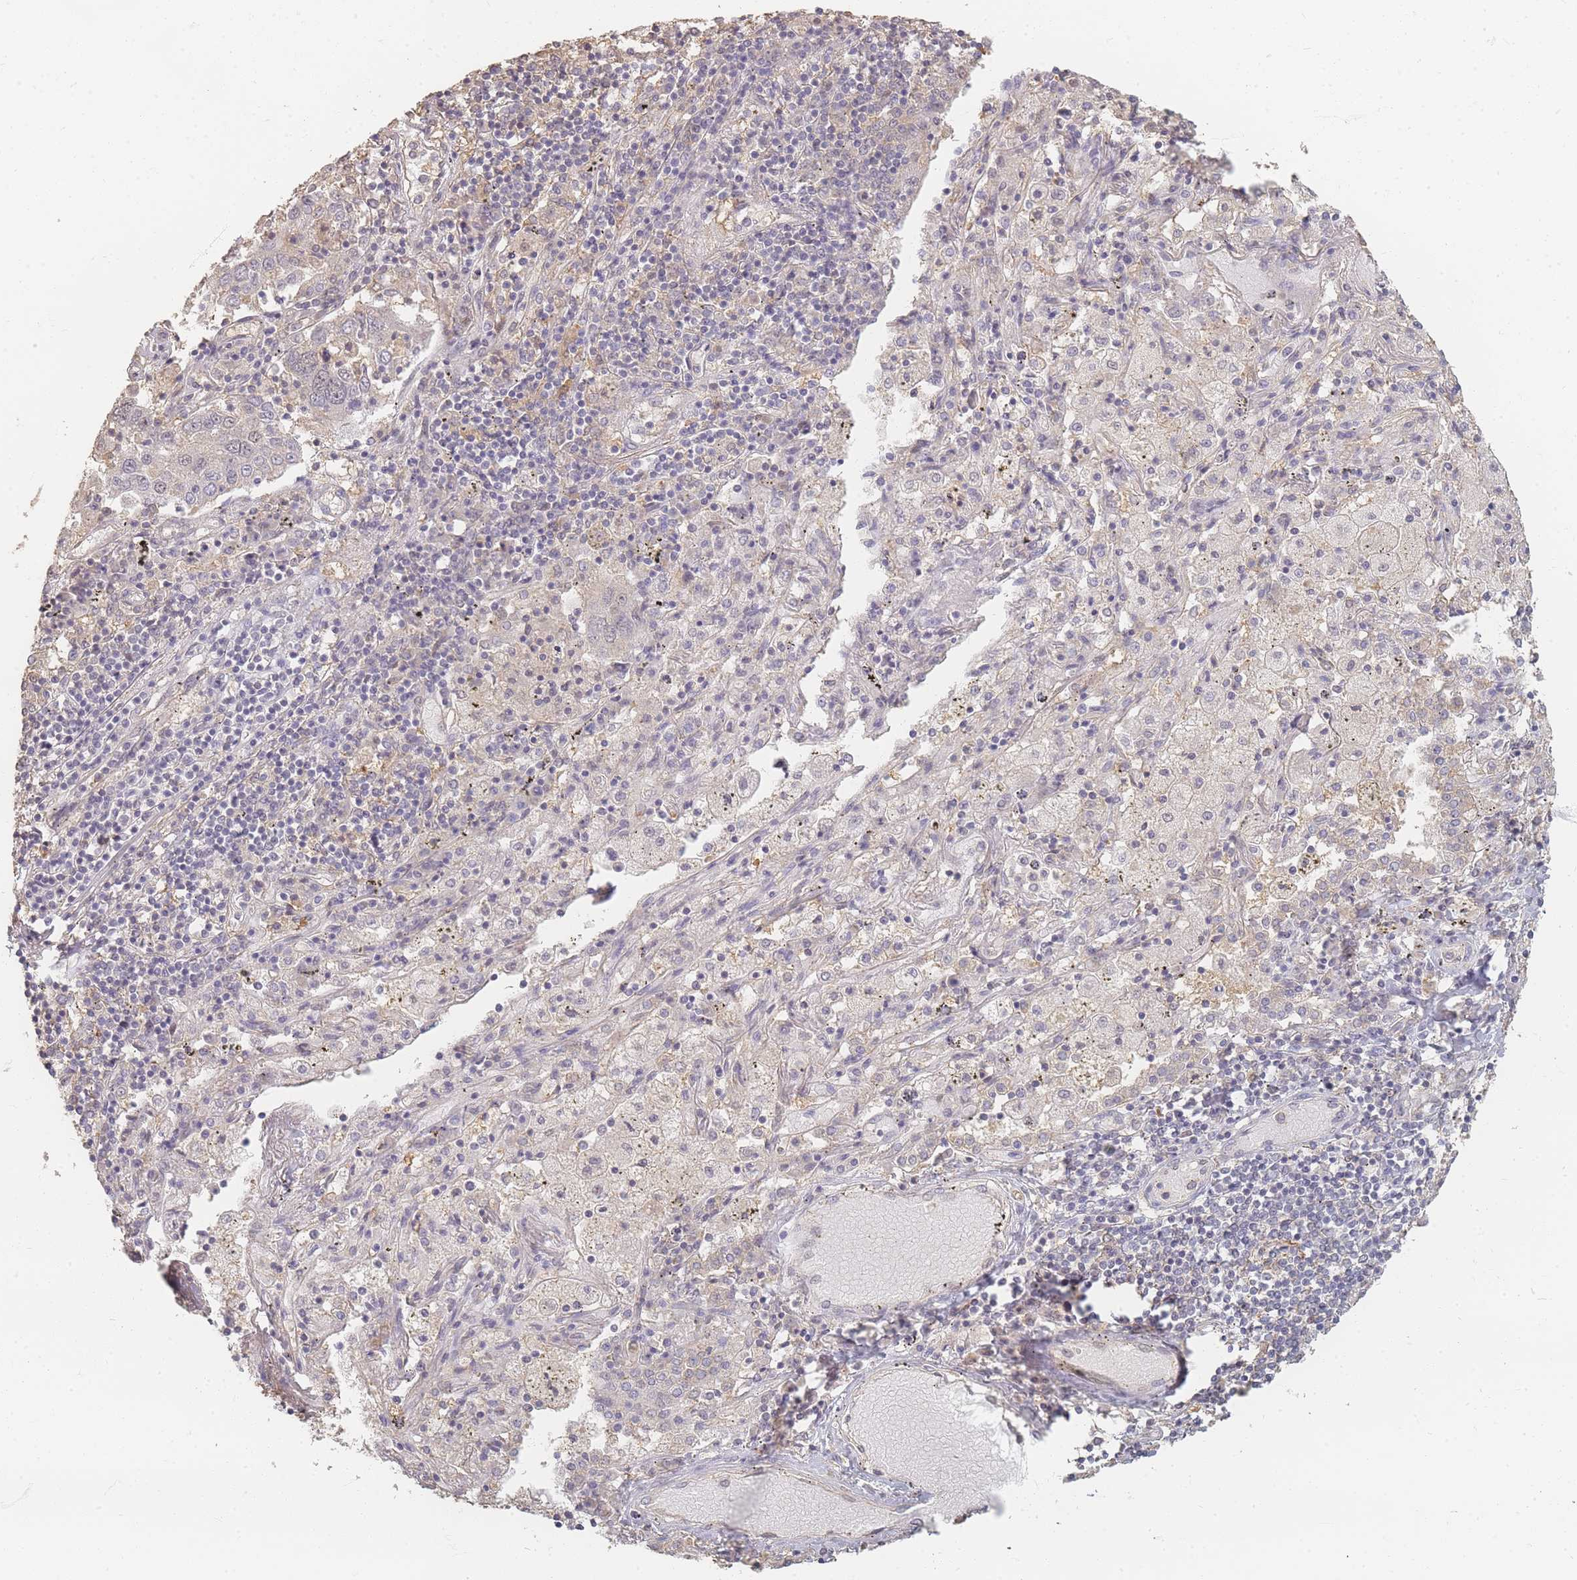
{"staining": {"intensity": "negative", "quantity": "none", "location": "none"}, "tissue": "lung cancer", "cell_type": "Tumor cells", "image_type": "cancer", "snomed": [{"axis": "morphology", "description": "Squamous cell carcinoma, NOS"}, {"axis": "topography", "description": "Lung"}], "caption": "This is an immunohistochemistry image of human lung cancer. There is no positivity in tumor cells.", "gene": "RFTN1", "patient": {"sex": "male", "age": 65}}